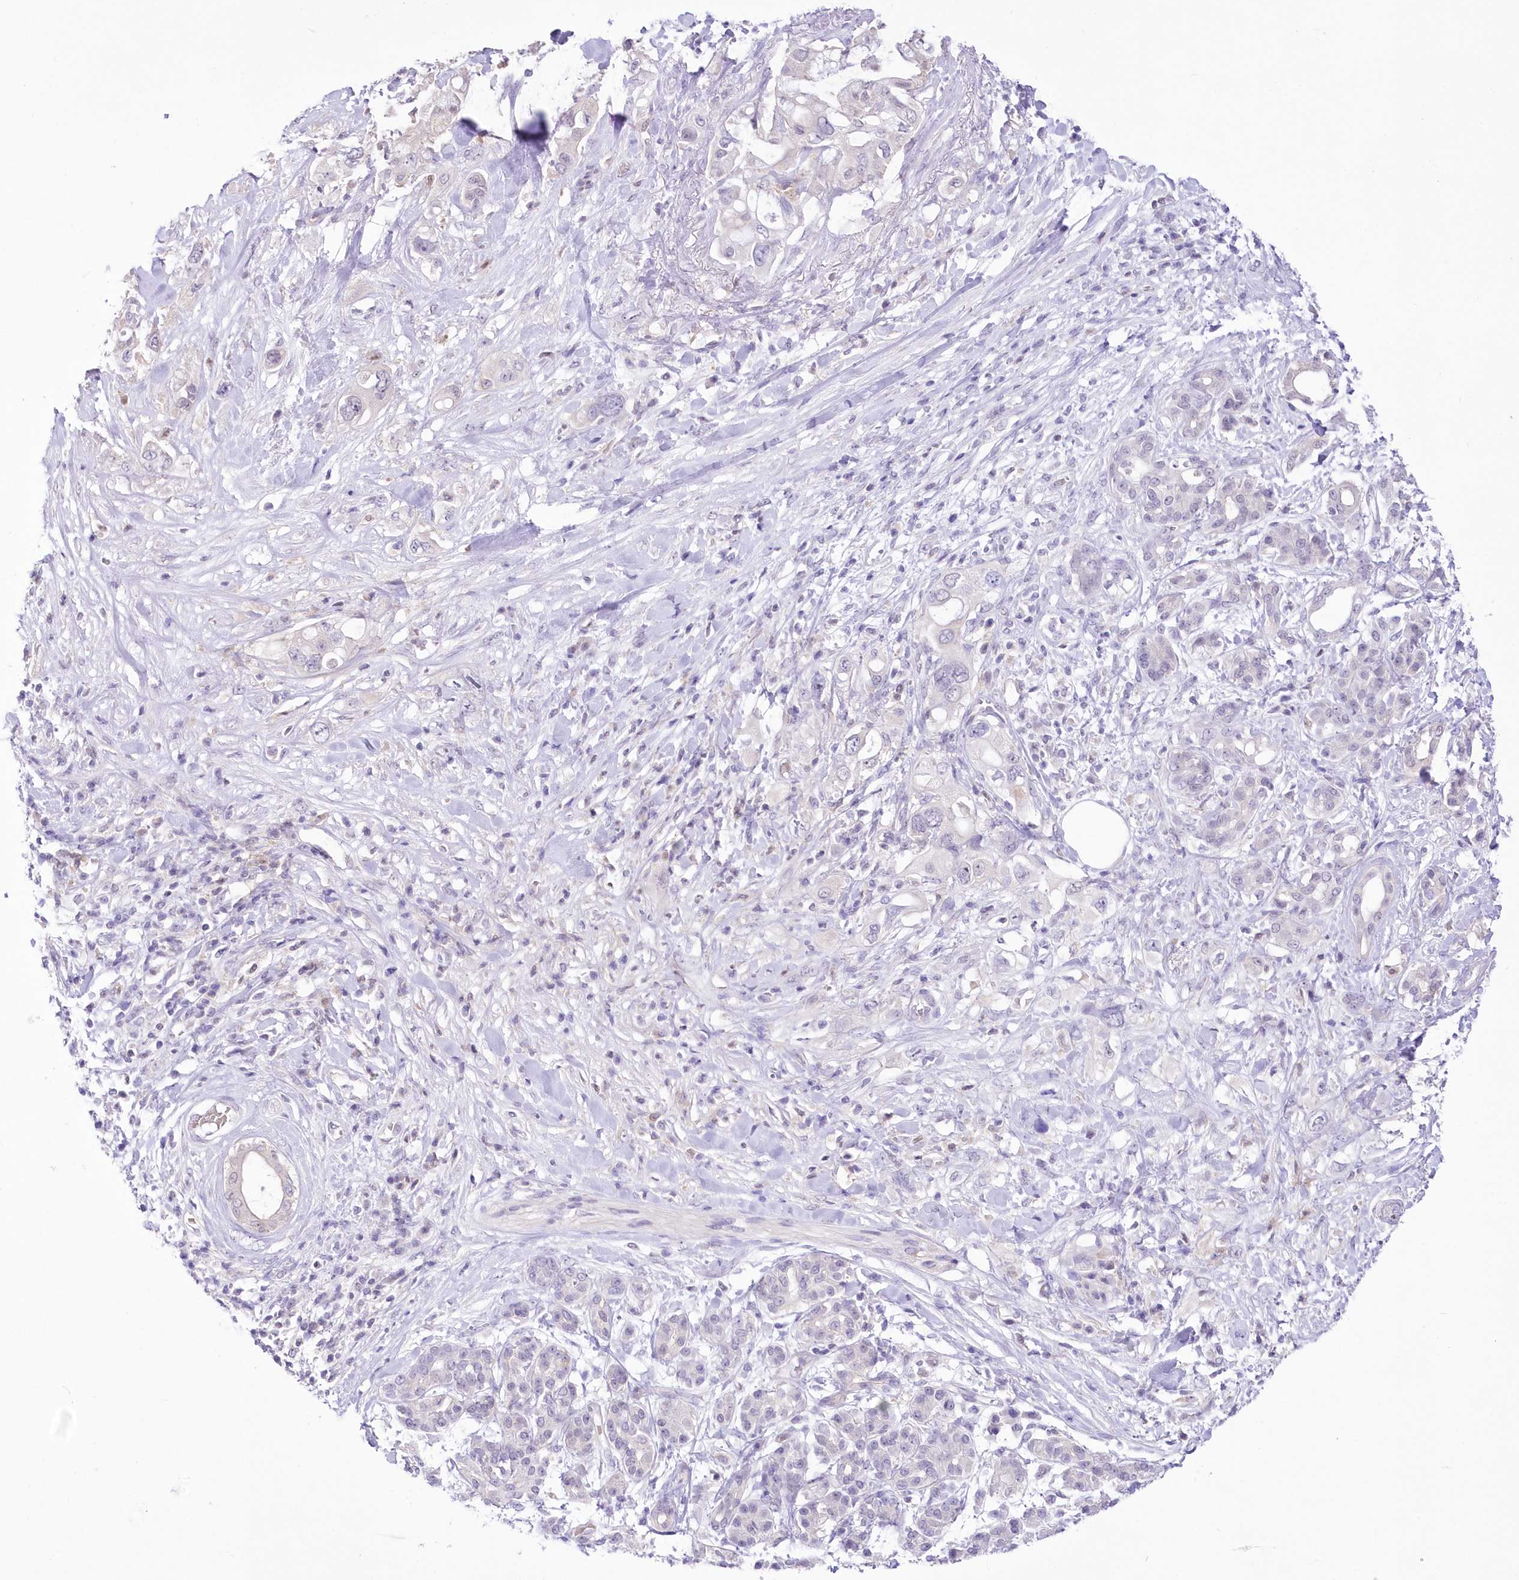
{"staining": {"intensity": "negative", "quantity": "none", "location": "none"}, "tissue": "pancreatic cancer", "cell_type": "Tumor cells", "image_type": "cancer", "snomed": [{"axis": "morphology", "description": "Adenocarcinoma, NOS"}, {"axis": "topography", "description": "Pancreas"}], "caption": "A histopathology image of pancreatic cancer stained for a protein displays no brown staining in tumor cells. (Stains: DAB immunohistochemistry (IHC) with hematoxylin counter stain, Microscopy: brightfield microscopy at high magnification).", "gene": "UBA6", "patient": {"sex": "female", "age": 56}}